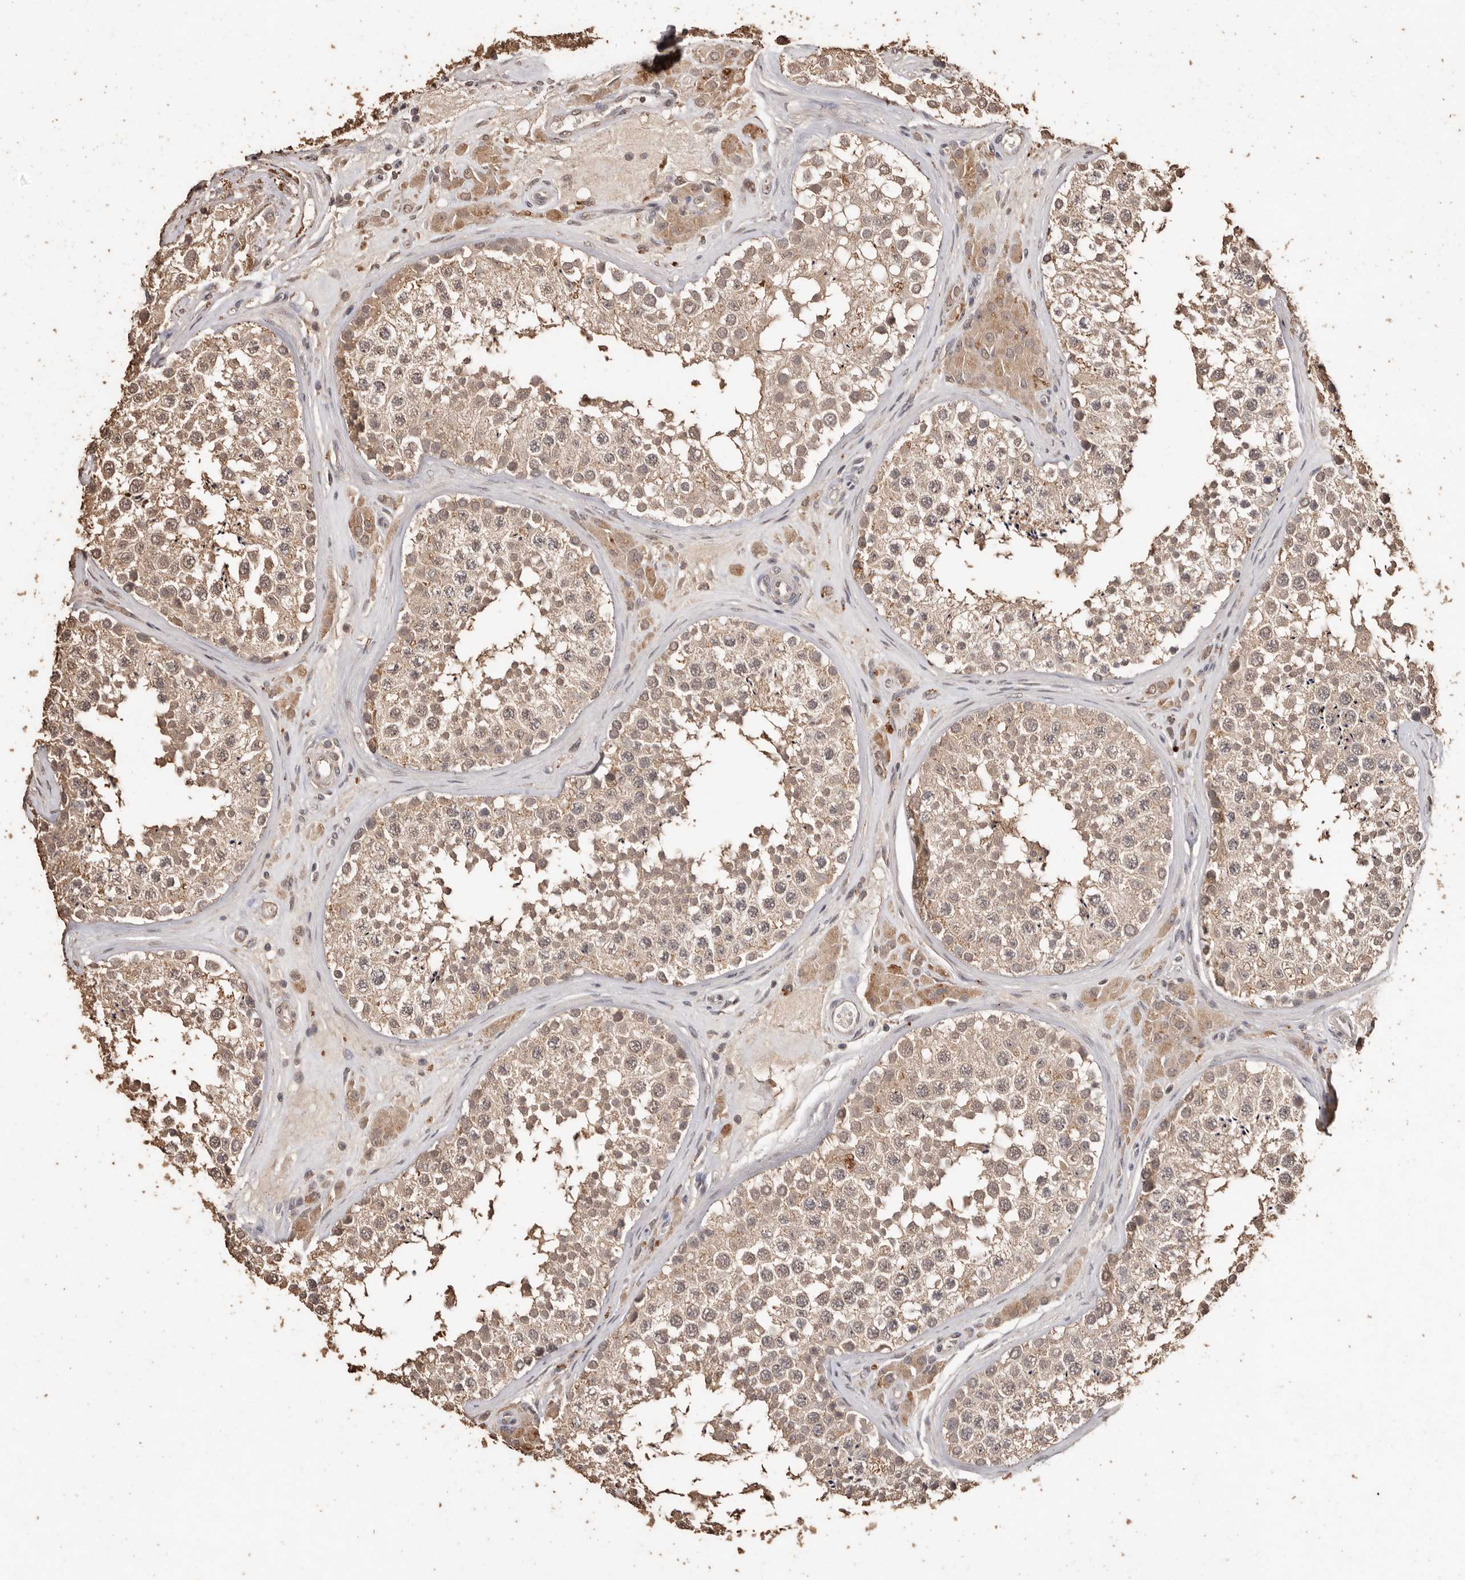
{"staining": {"intensity": "weak", "quantity": ">75%", "location": "cytoplasmic/membranous"}, "tissue": "testis", "cell_type": "Cells in seminiferous ducts", "image_type": "normal", "snomed": [{"axis": "morphology", "description": "Normal tissue, NOS"}, {"axis": "topography", "description": "Testis"}], "caption": "Protein staining by immunohistochemistry (IHC) exhibits weak cytoplasmic/membranous positivity in about >75% of cells in seminiferous ducts in benign testis. The staining was performed using DAB to visualize the protein expression in brown, while the nuclei were stained in blue with hematoxylin (Magnification: 20x).", "gene": "PKDCC", "patient": {"sex": "male", "age": 46}}